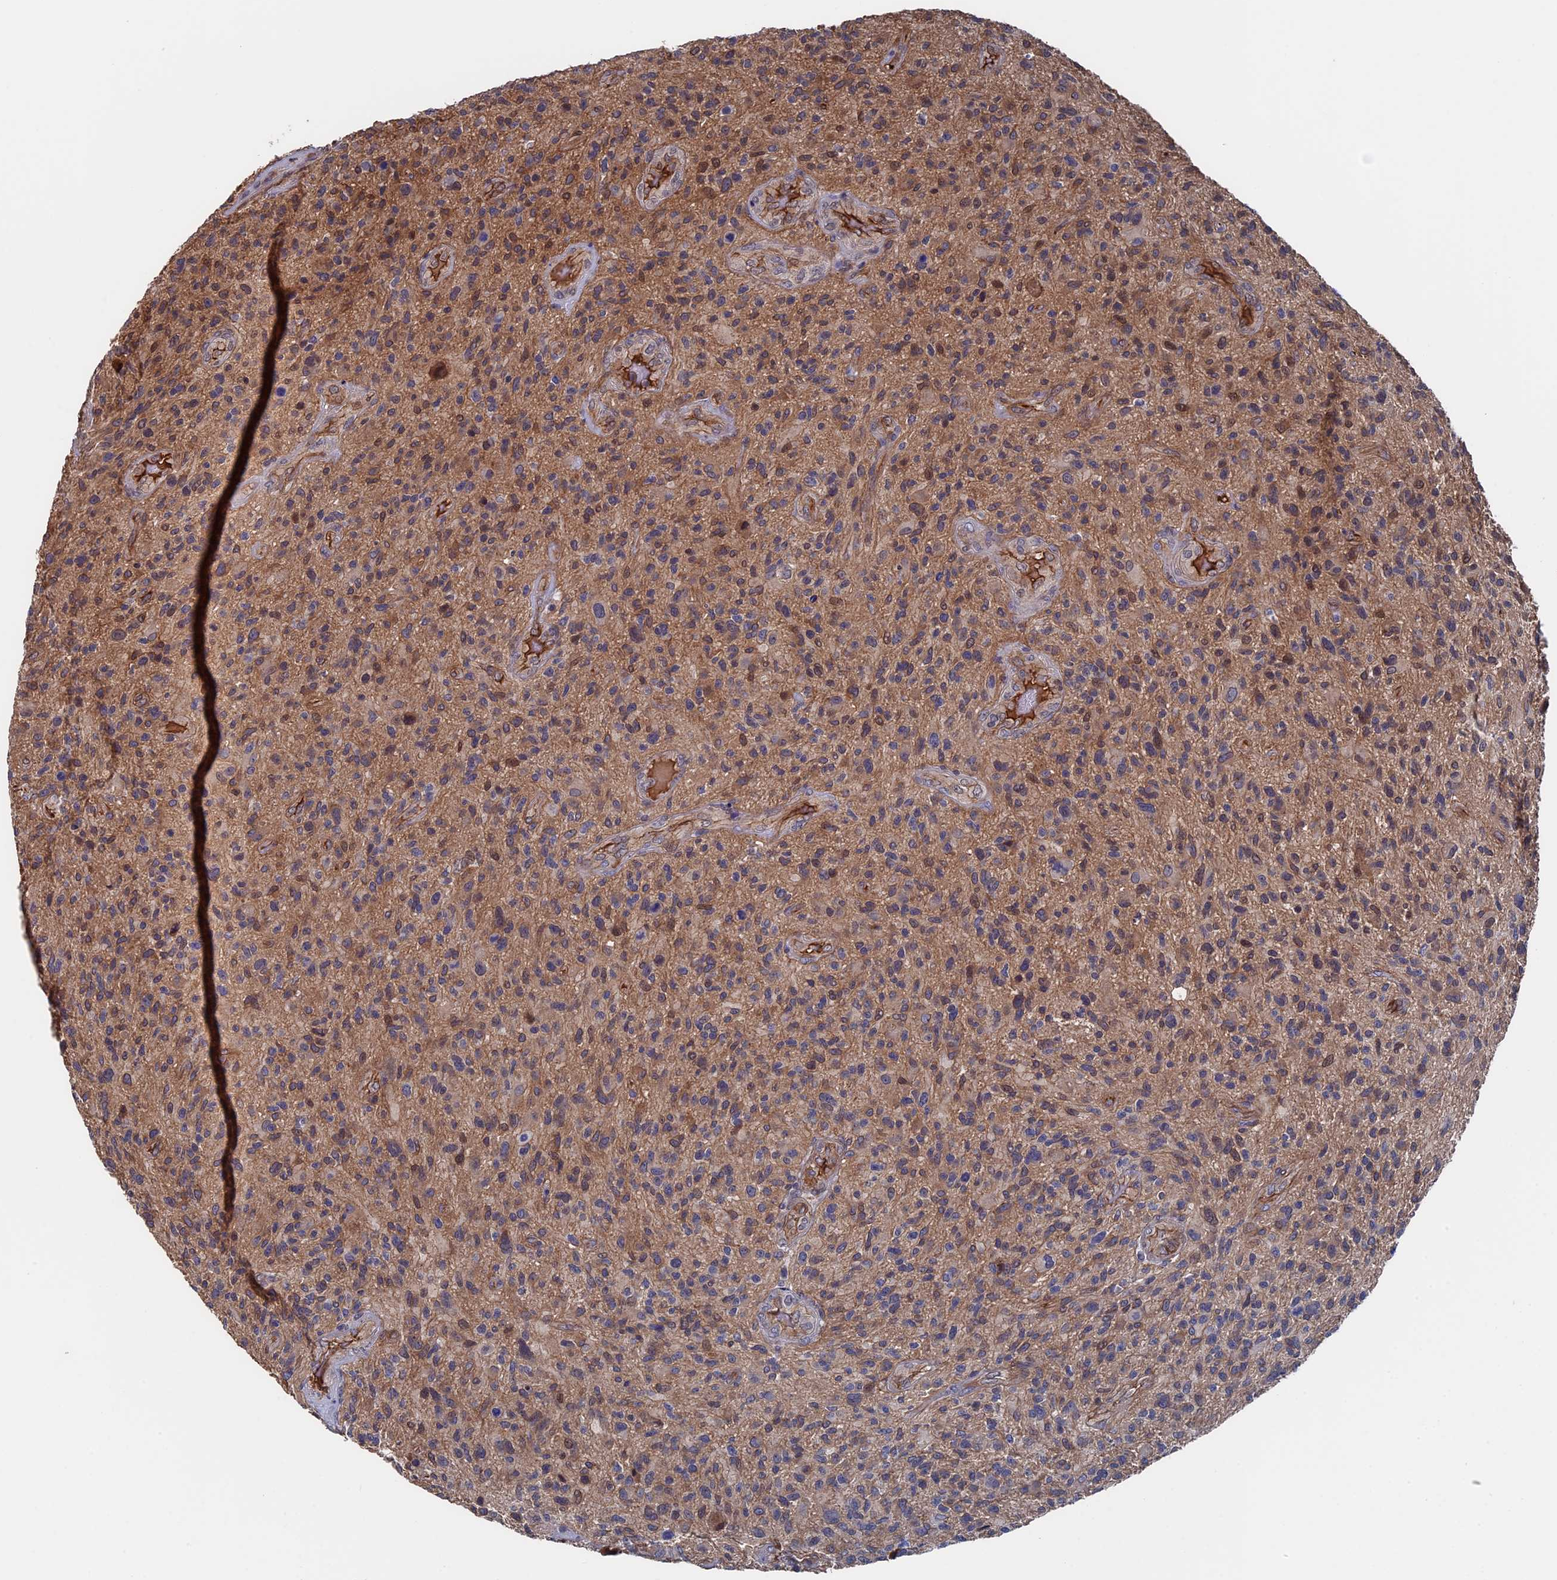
{"staining": {"intensity": "negative", "quantity": "none", "location": "none"}, "tissue": "glioma", "cell_type": "Tumor cells", "image_type": "cancer", "snomed": [{"axis": "morphology", "description": "Glioma, malignant, High grade"}, {"axis": "topography", "description": "Brain"}], "caption": "An IHC image of glioma is shown. There is no staining in tumor cells of glioma.", "gene": "RPUSD1", "patient": {"sex": "male", "age": 47}}